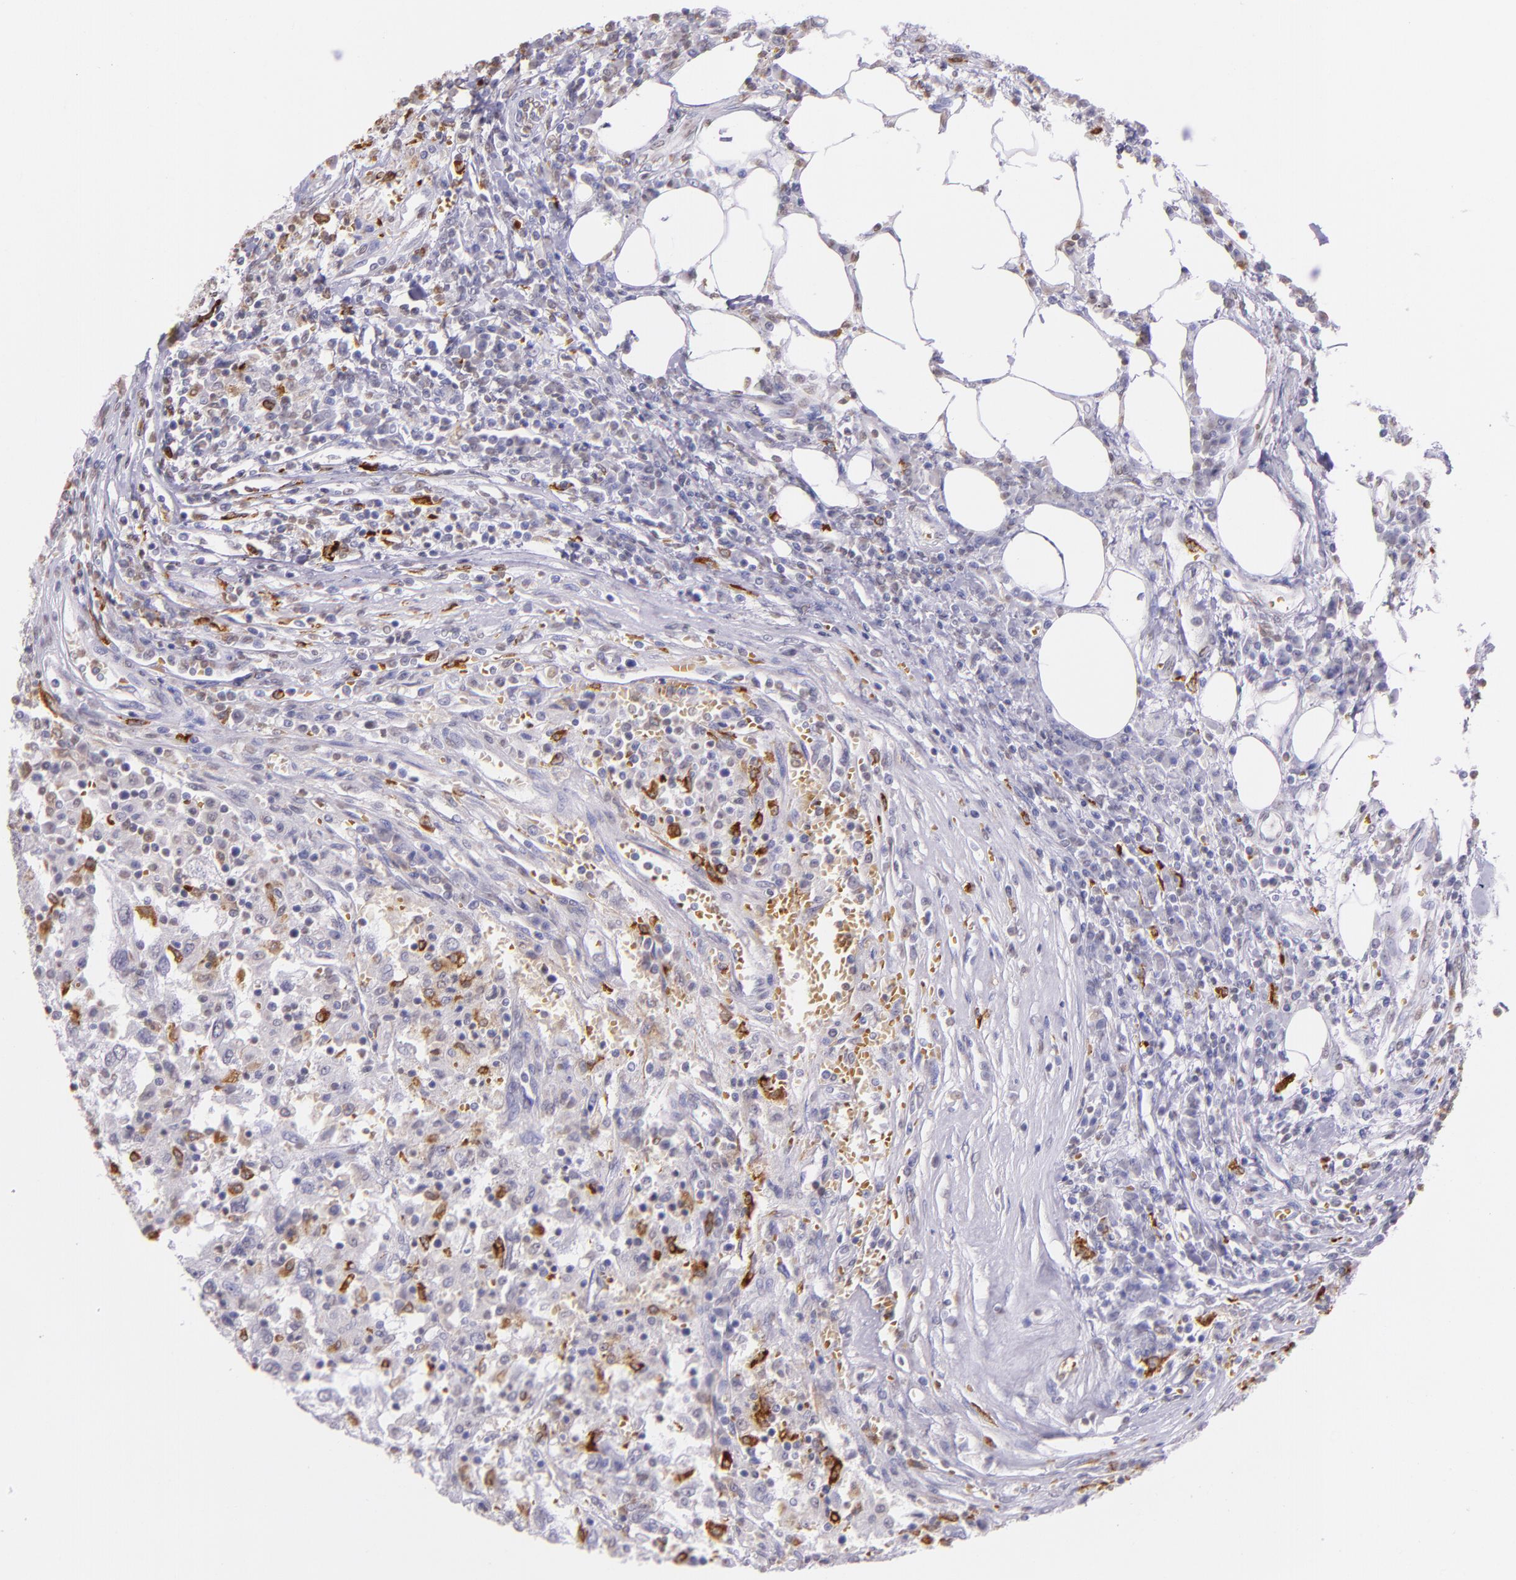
{"staining": {"intensity": "negative", "quantity": "none", "location": "none"}, "tissue": "renal cancer", "cell_type": "Tumor cells", "image_type": "cancer", "snomed": [{"axis": "morphology", "description": "Normal tissue, NOS"}, {"axis": "morphology", "description": "Adenocarcinoma, NOS"}, {"axis": "topography", "description": "Kidney"}], "caption": "The image exhibits no significant staining in tumor cells of renal adenocarcinoma.", "gene": "RTN1", "patient": {"sex": "male", "age": 71}}